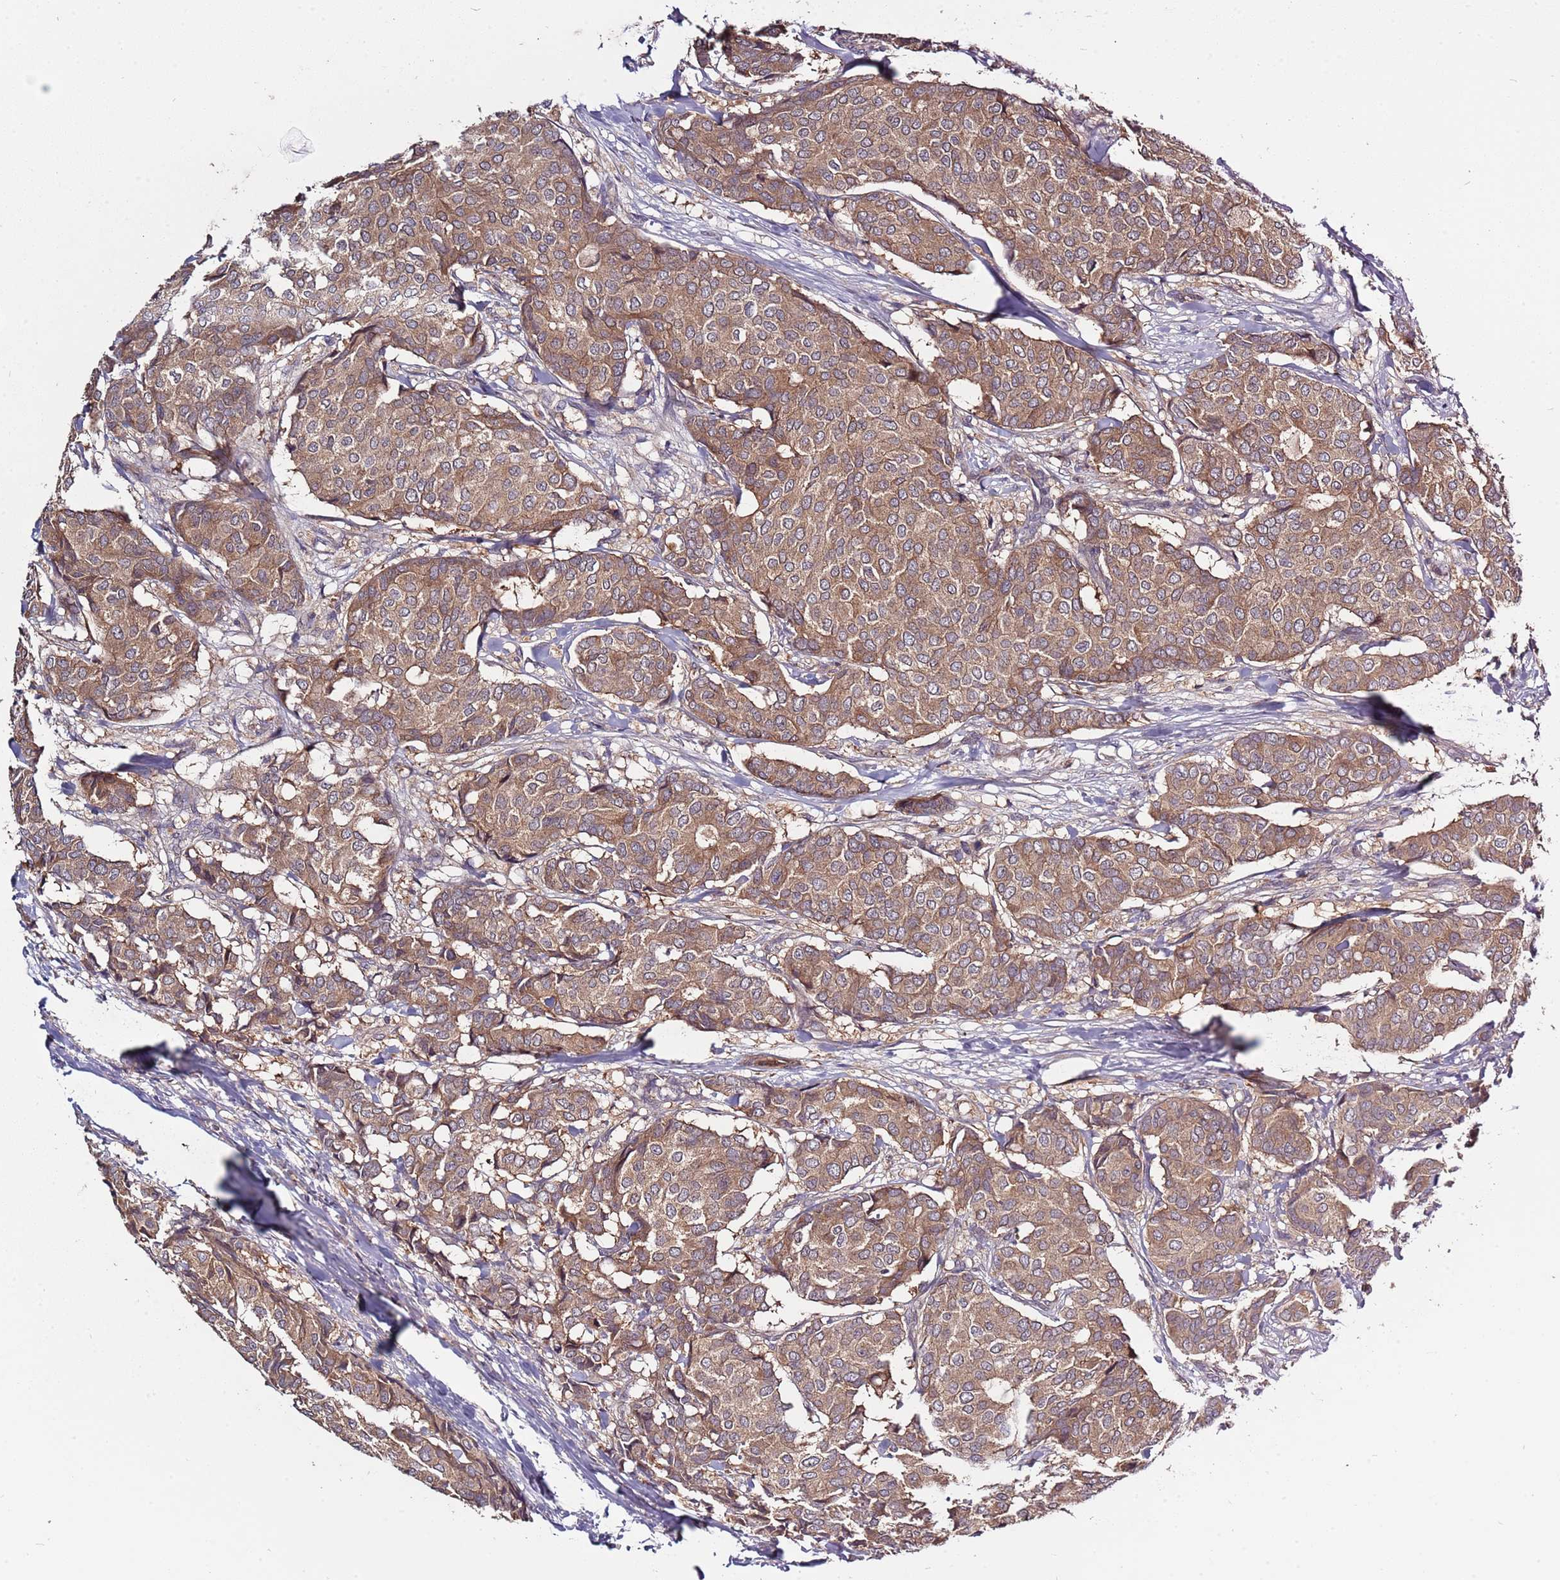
{"staining": {"intensity": "moderate", "quantity": ">75%", "location": "cytoplasmic/membranous"}, "tissue": "breast cancer", "cell_type": "Tumor cells", "image_type": "cancer", "snomed": [{"axis": "morphology", "description": "Duct carcinoma"}, {"axis": "topography", "description": "Breast"}], "caption": "Protein expression analysis of breast cancer demonstrates moderate cytoplasmic/membranous staining in approximately >75% of tumor cells.", "gene": "USP32", "patient": {"sex": "female", "age": 75}}